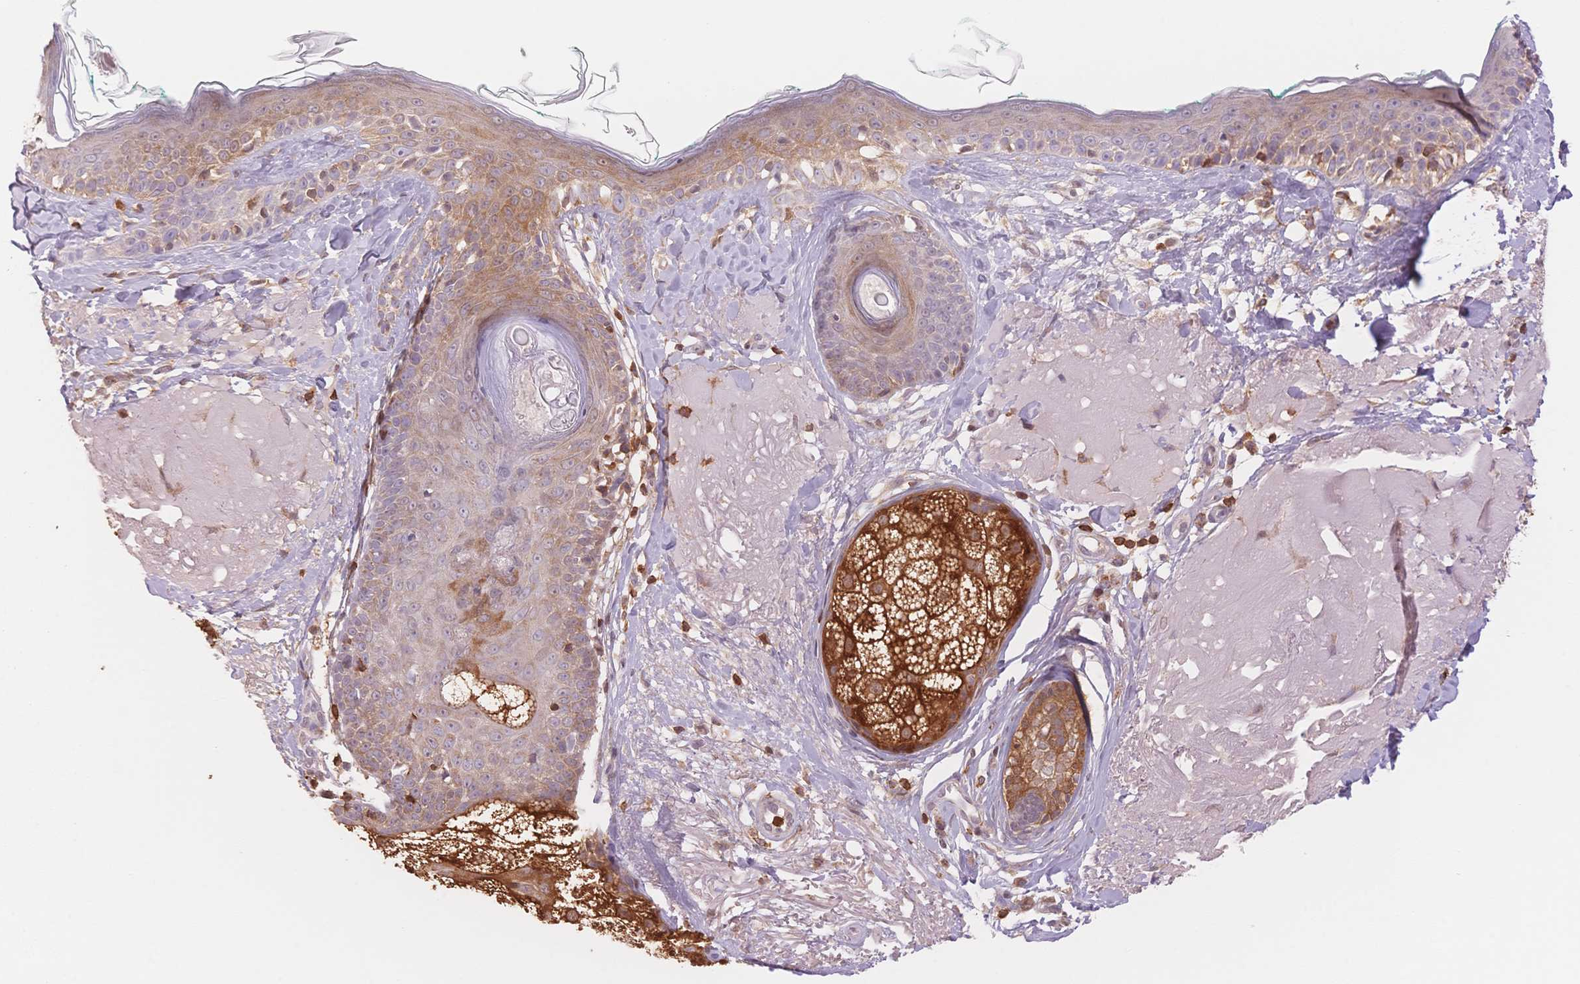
{"staining": {"intensity": "moderate", "quantity": ">75%", "location": "cytoplasmic/membranous"}, "tissue": "skin", "cell_type": "Fibroblasts", "image_type": "normal", "snomed": [{"axis": "morphology", "description": "Normal tissue, NOS"}, {"axis": "topography", "description": "Skin"}], "caption": "Immunohistochemistry staining of benign skin, which exhibits medium levels of moderate cytoplasmic/membranous staining in about >75% of fibroblasts indicating moderate cytoplasmic/membranous protein positivity. The staining was performed using DAB (3,3'-diaminobenzidine) (brown) for protein detection and nuclei were counterstained in hematoxylin (blue).", "gene": "STK39", "patient": {"sex": "male", "age": 73}}